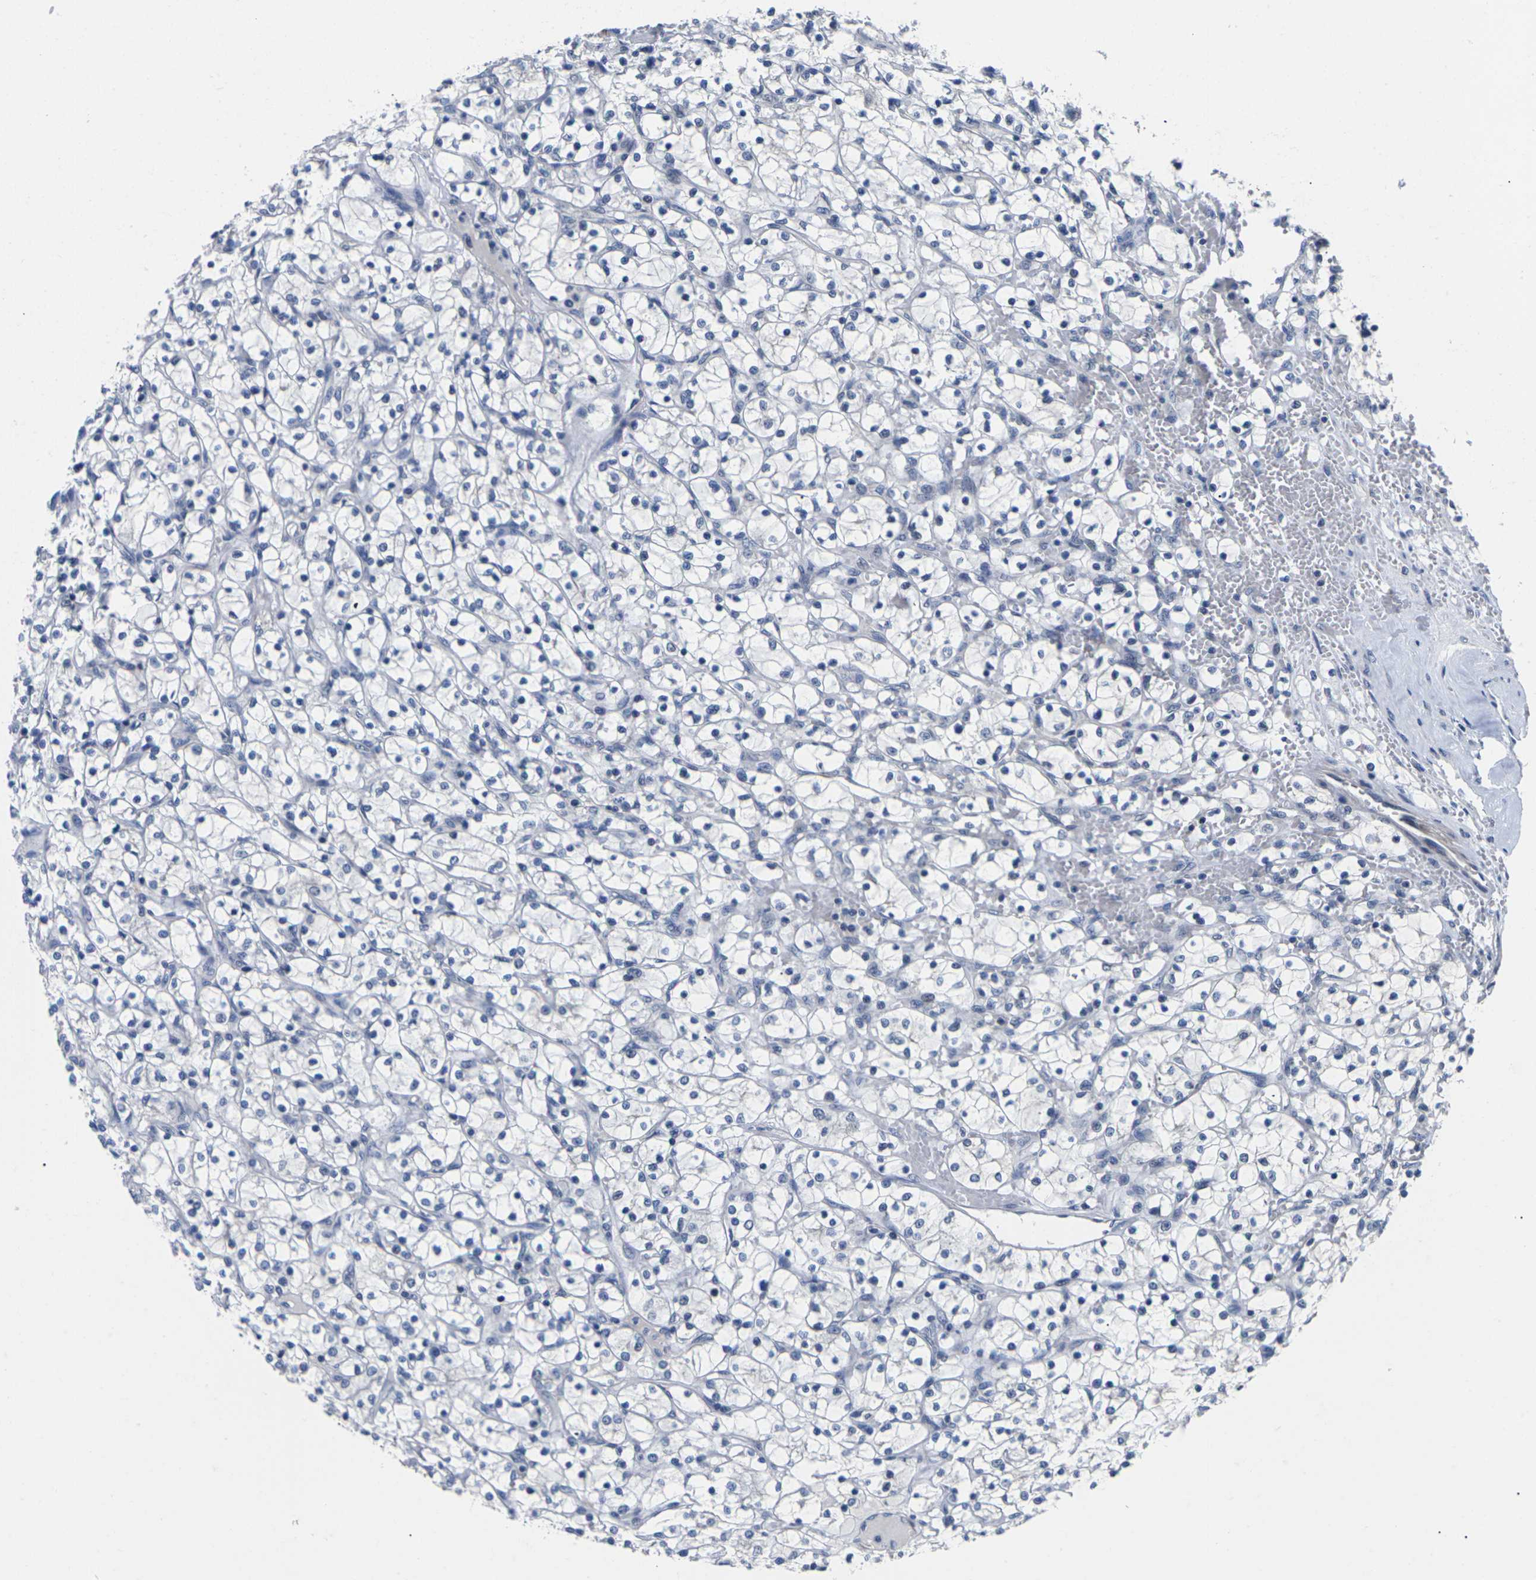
{"staining": {"intensity": "negative", "quantity": "none", "location": "none"}, "tissue": "renal cancer", "cell_type": "Tumor cells", "image_type": "cancer", "snomed": [{"axis": "morphology", "description": "Adenocarcinoma, NOS"}, {"axis": "topography", "description": "Kidney"}], "caption": "Immunohistochemical staining of human adenocarcinoma (renal) demonstrates no significant expression in tumor cells.", "gene": "ST6GAL2", "patient": {"sex": "female", "age": 69}}